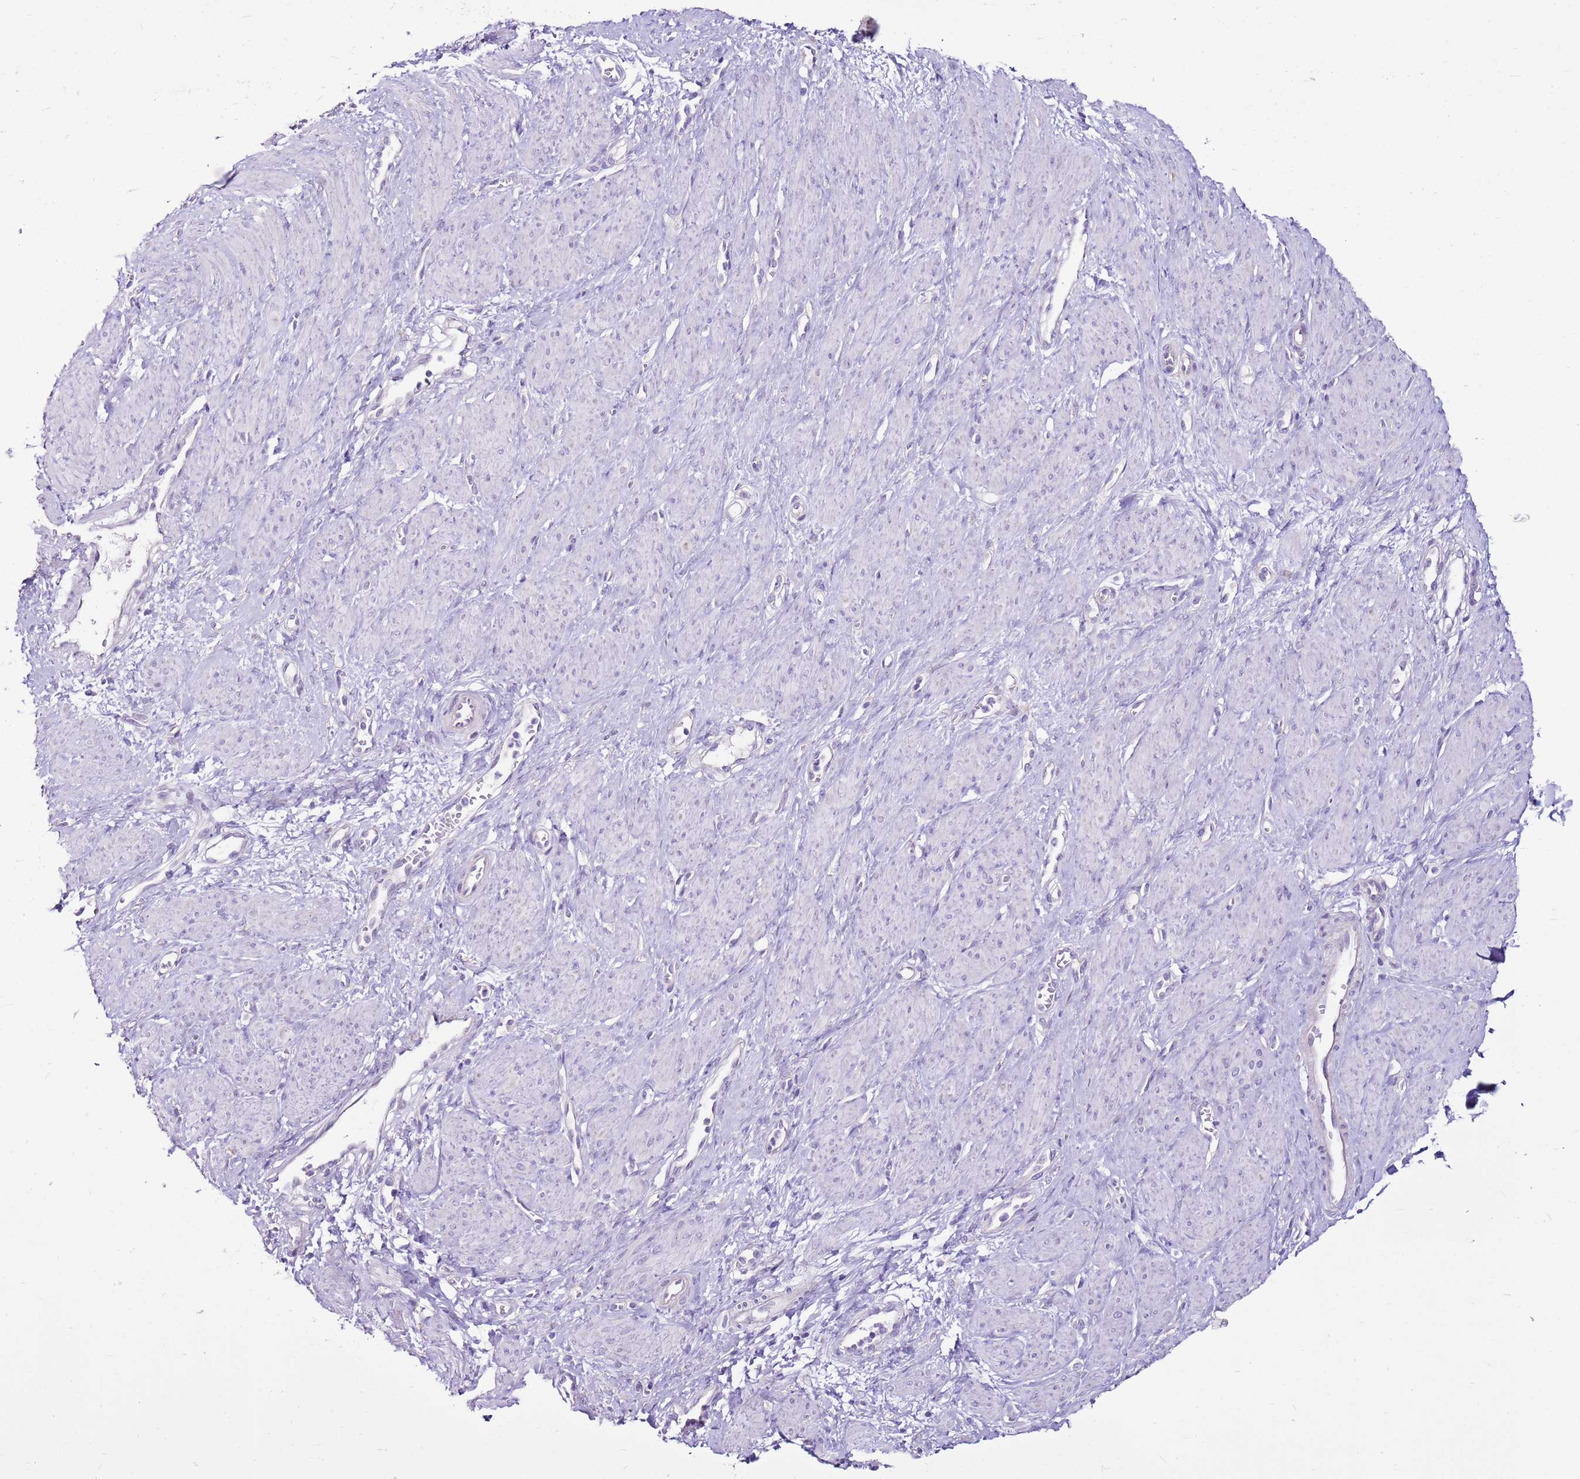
{"staining": {"intensity": "negative", "quantity": "none", "location": "none"}, "tissue": "smooth muscle", "cell_type": "Smooth muscle cells", "image_type": "normal", "snomed": [{"axis": "morphology", "description": "Normal tissue, NOS"}, {"axis": "topography", "description": "Smooth muscle"}, {"axis": "topography", "description": "Uterus"}], "caption": "Immunohistochemical staining of unremarkable human smooth muscle shows no significant positivity in smooth muscle cells. Nuclei are stained in blue.", "gene": "SLC38A5", "patient": {"sex": "female", "age": 39}}